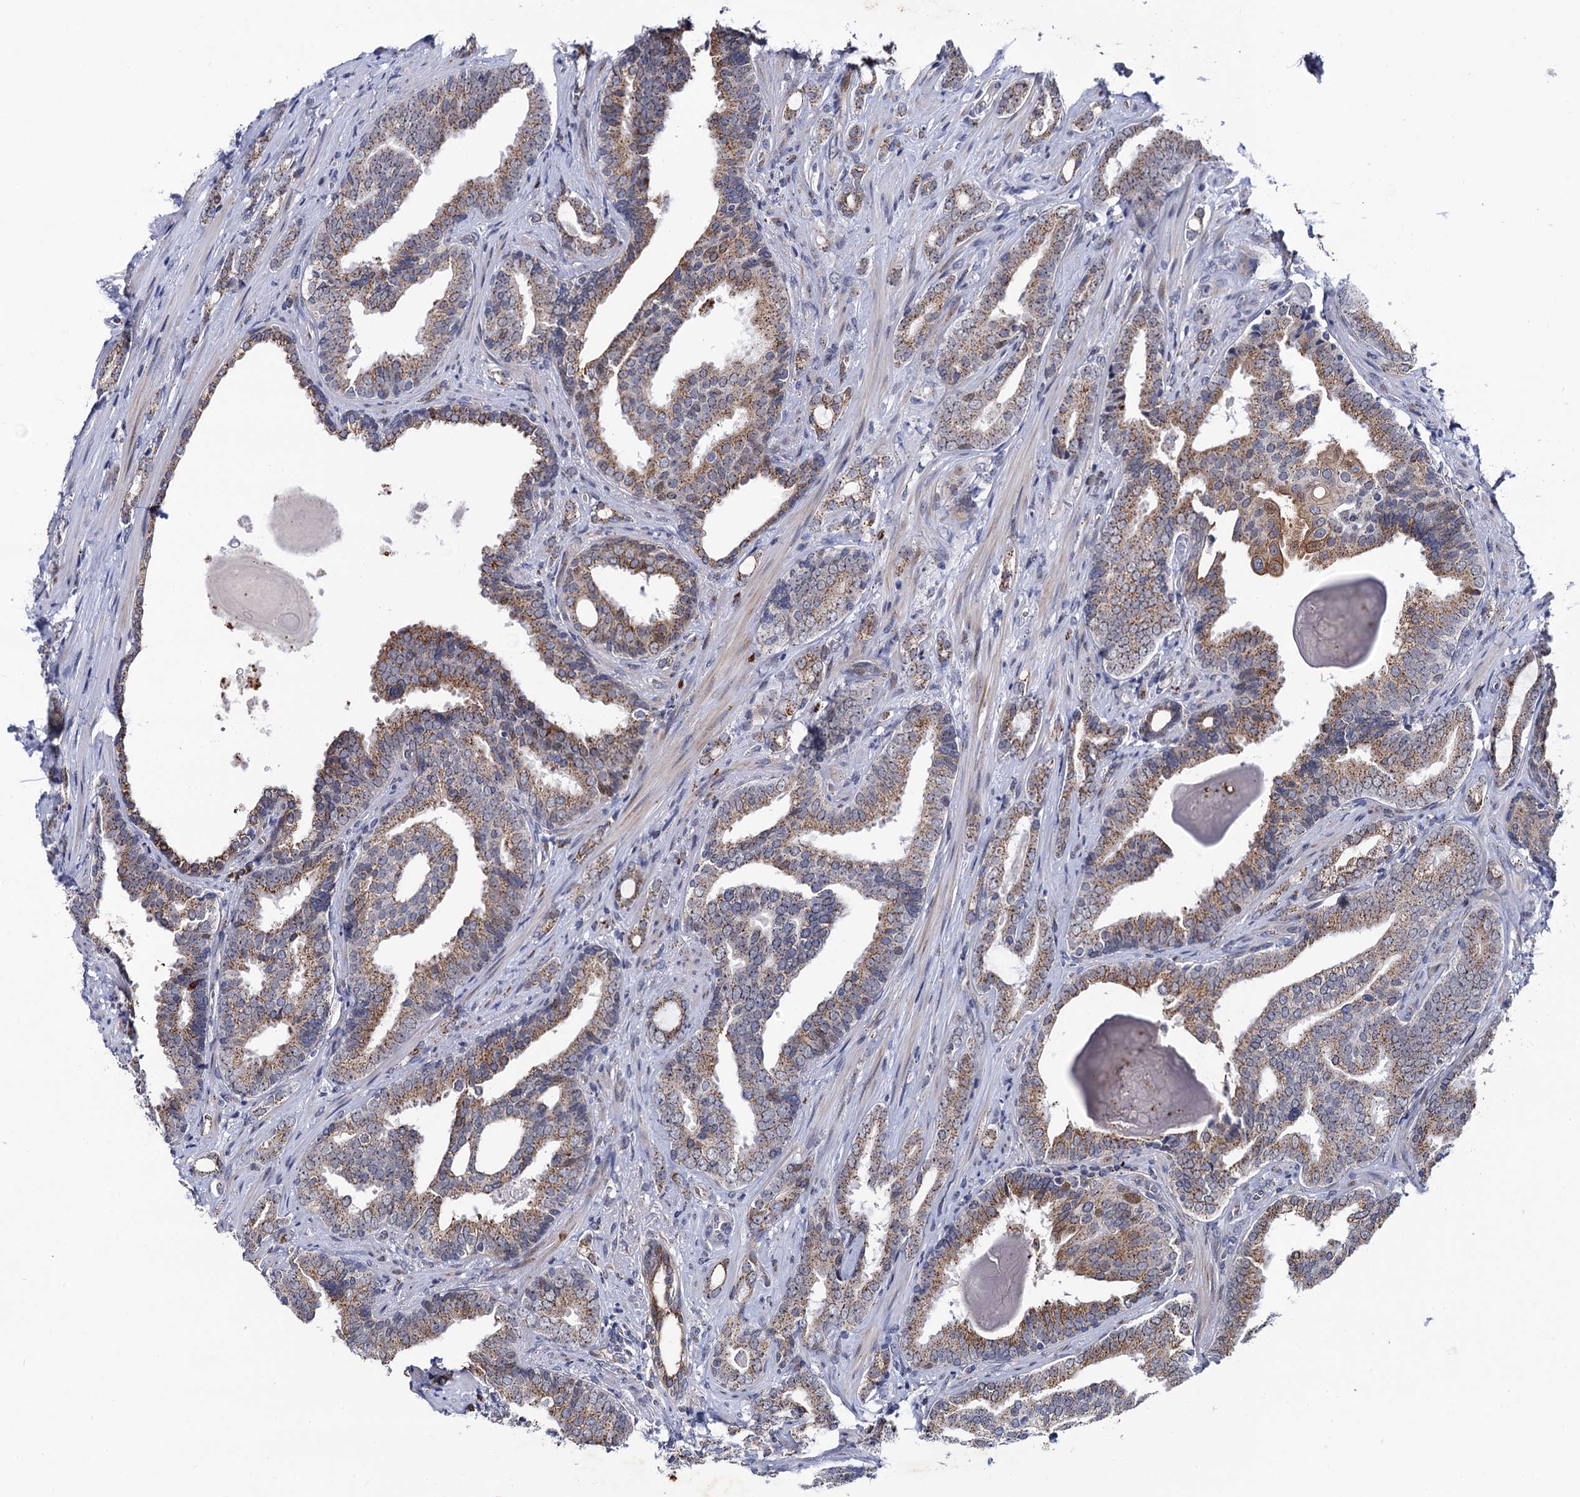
{"staining": {"intensity": "moderate", "quantity": ">75%", "location": "cytoplasmic/membranous"}, "tissue": "prostate cancer", "cell_type": "Tumor cells", "image_type": "cancer", "snomed": [{"axis": "morphology", "description": "Adenocarcinoma, High grade"}, {"axis": "topography", "description": "Prostate"}], "caption": "A high-resolution micrograph shows IHC staining of prostate cancer, which demonstrates moderate cytoplasmic/membranous staining in approximately >75% of tumor cells.", "gene": "THAP2", "patient": {"sex": "male", "age": 63}}